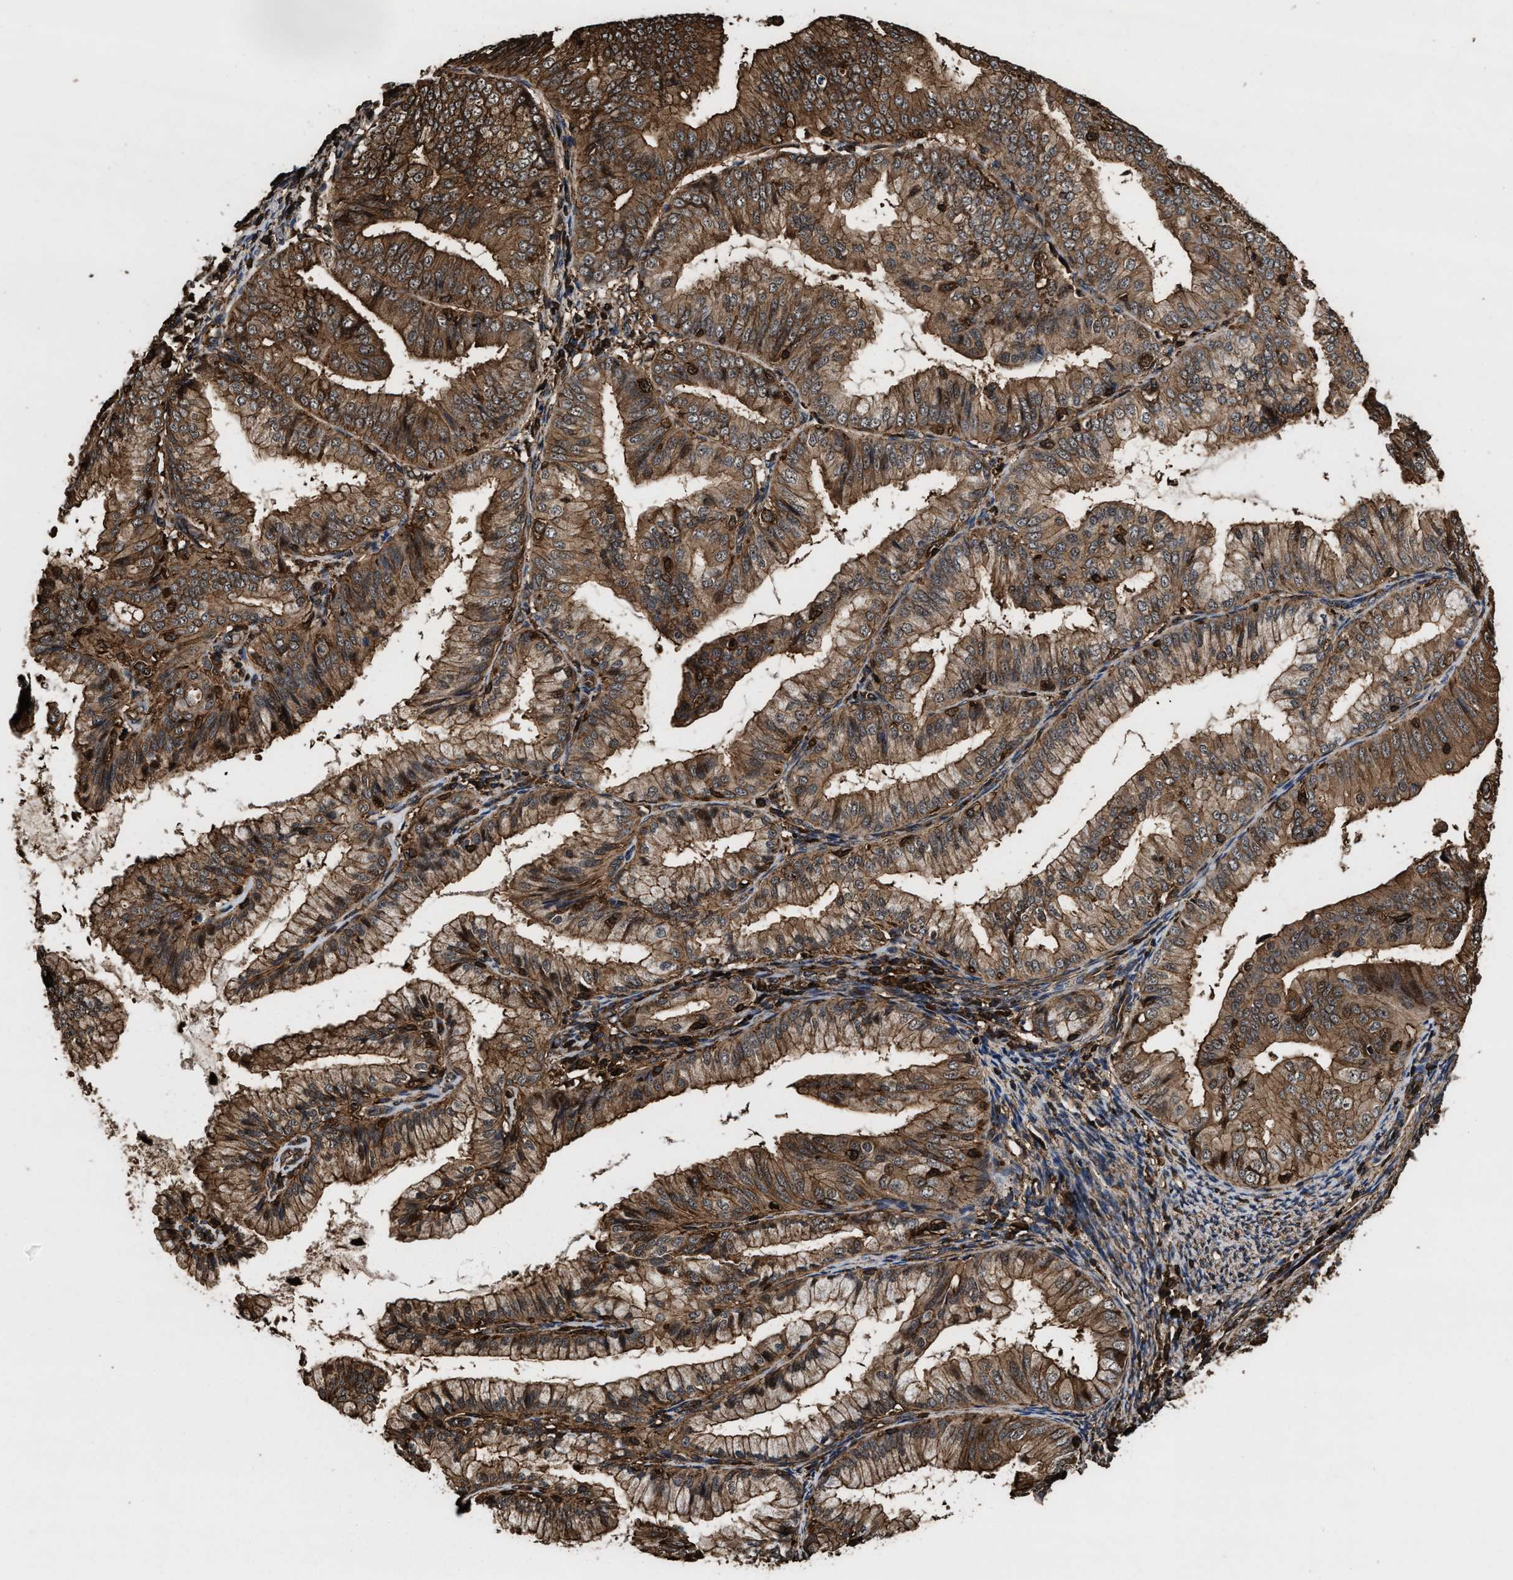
{"staining": {"intensity": "strong", "quantity": ">75%", "location": "cytoplasmic/membranous,nuclear"}, "tissue": "endometrial cancer", "cell_type": "Tumor cells", "image_type": "cancer", "snomed": [{"axis": "morphology", "description": "Adenocarcinoma, NOS"}, {"axis": "topography", "description": "Endometrium"}], "caption": "Immunohistochemistry (IHC) (DAB) staining of human endometrial cancer (adenocarcinoma) displays strong cytoplasmic/membranous and nuclear protein expression in about >75% of tumor cells. (Stains: DAB in brown, nuclei in blue, Microscopy: brightfield microscopy at high magnification).", "gene": "KBTBD2", "patient": {"sex": "female", "age": 63}}